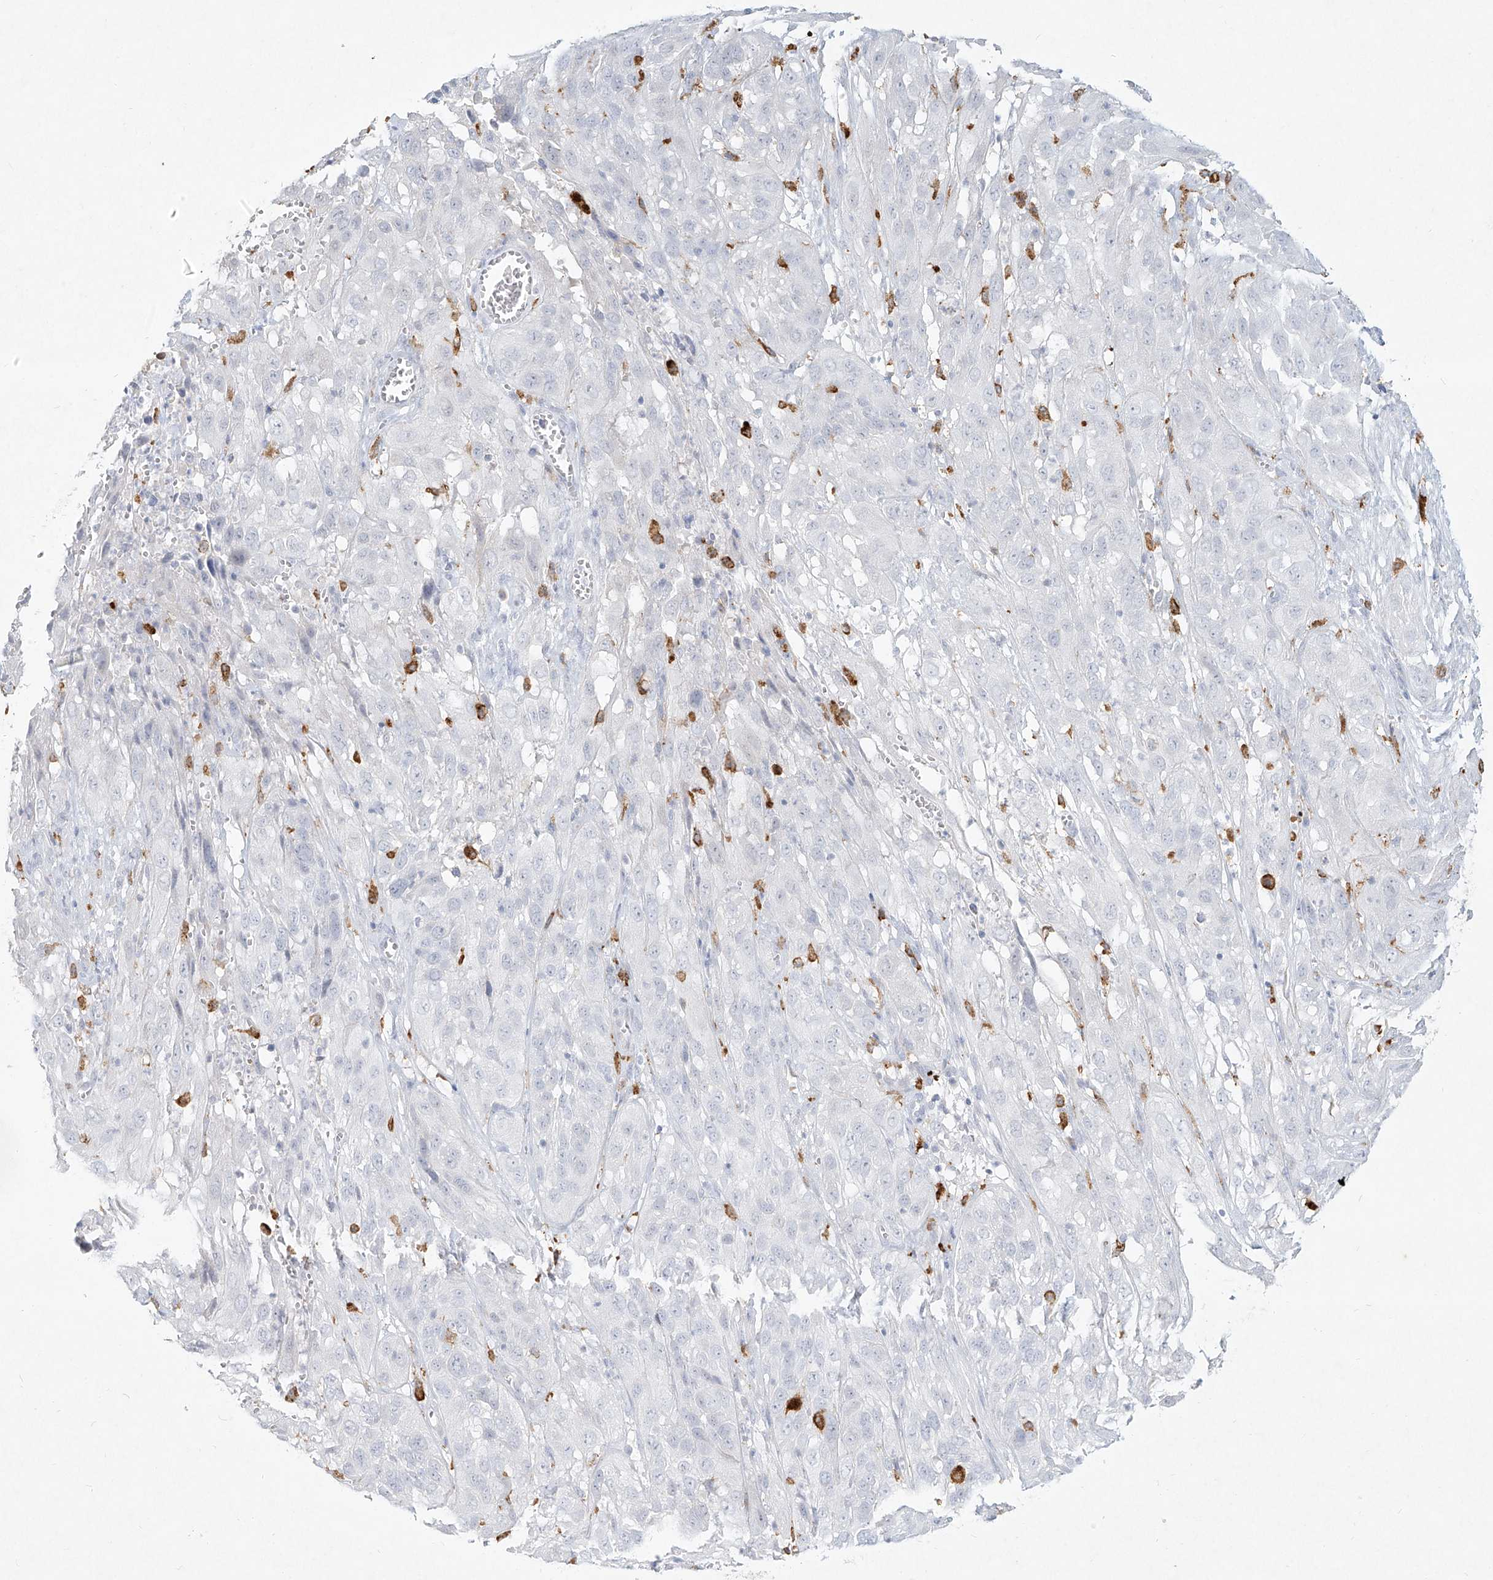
{"staining": {"intensity": "negative", "quantity": "none", "location": "none"}, "tissue": "cervical cancer", "cell_type": "Tumor cells", "image_type": "cancer", "snomed": [{"axis": "morphology", "description": "Squamous cell carcinoma, NOS"}, {"axis": "topography", "description": "Cervix"}], "caption": "Immunohistochemical staining of cervical squamous cell carcinoma demonstrates no significant expression in tumor cells.", "gene": "CD209", "patient": {"sex": "female", "age": 32}}